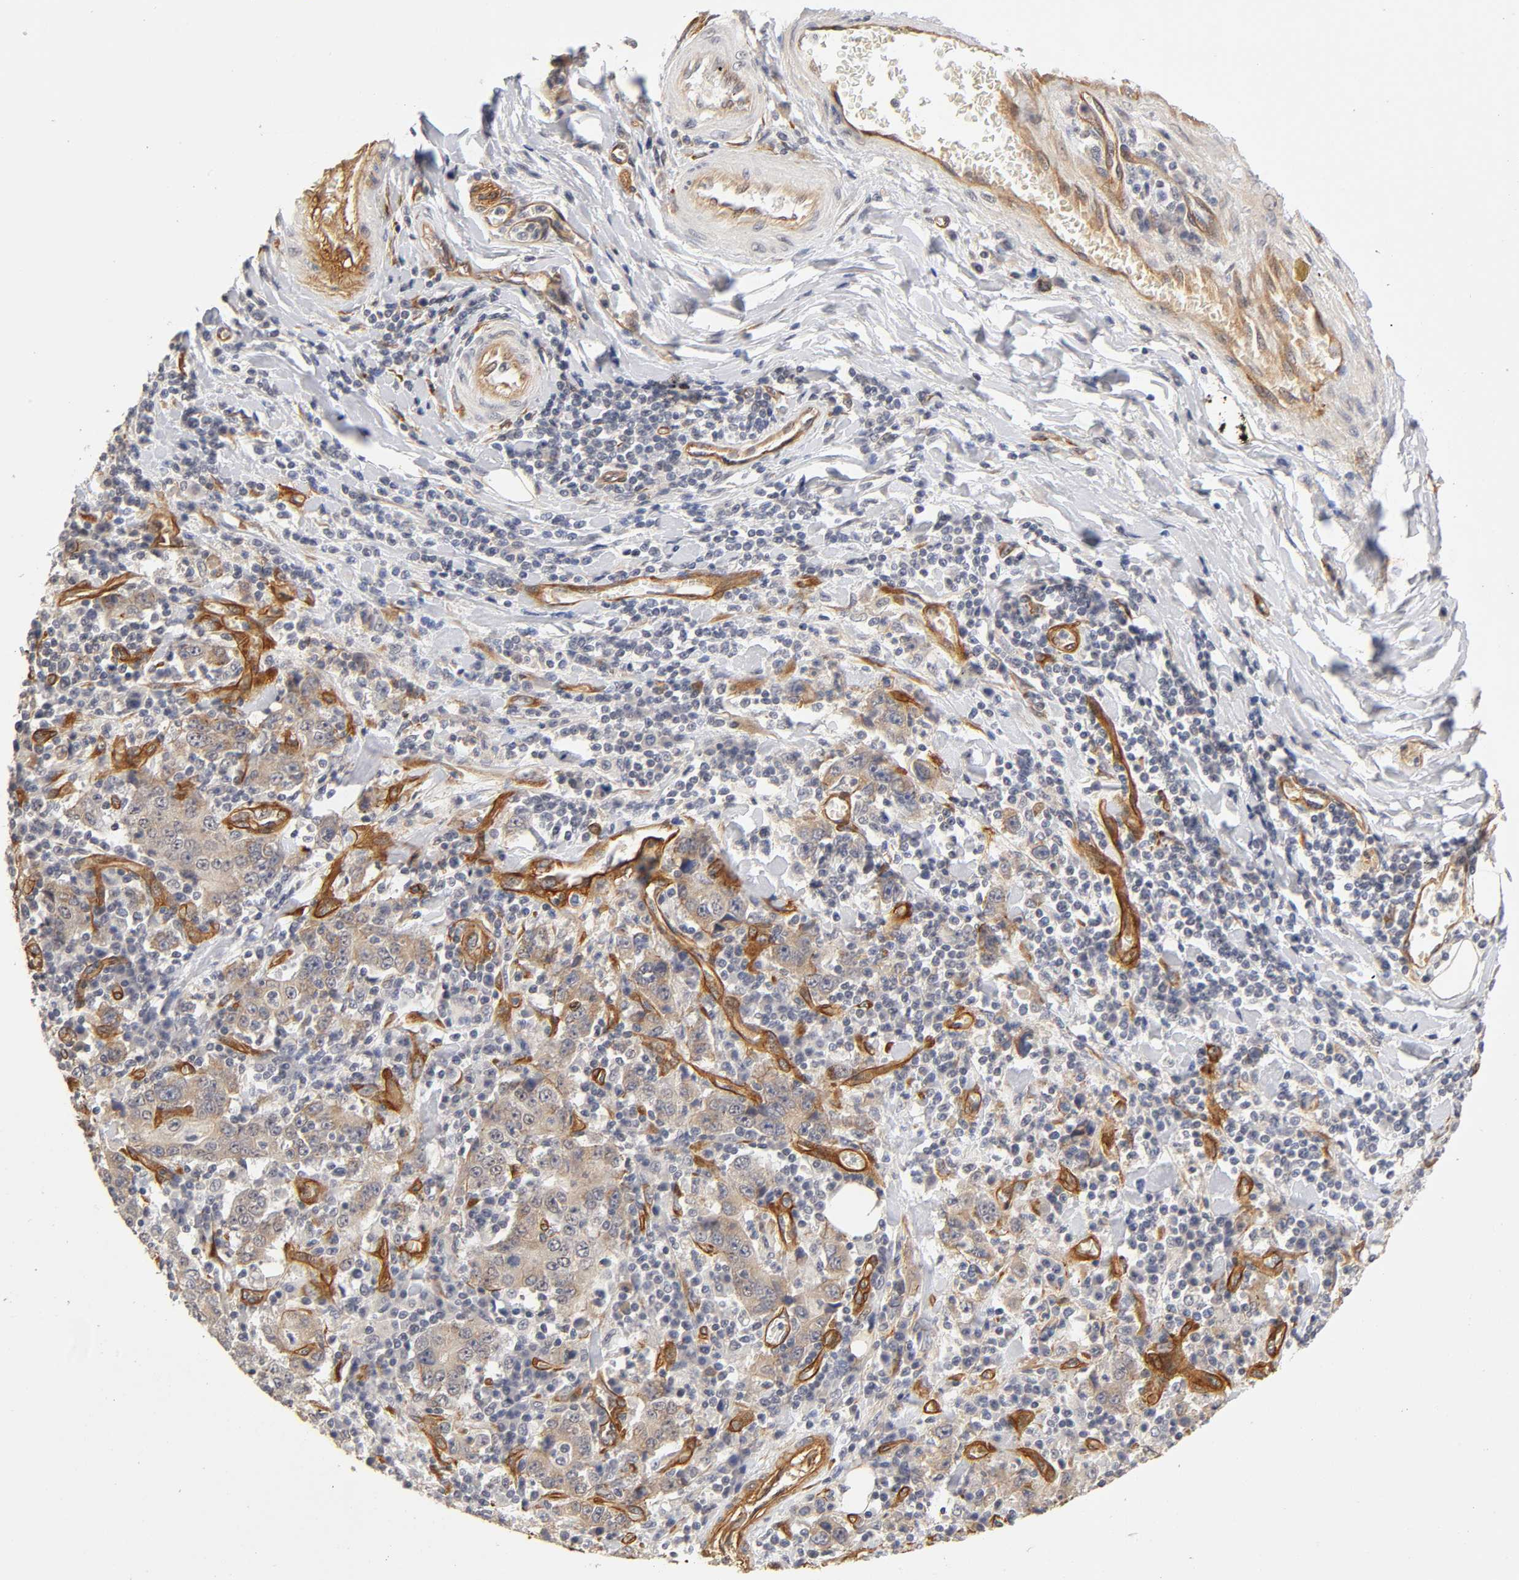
{"staining": {"intensity": "negative", "quantity": "none", "location": "none"}, "tissue": "stomach cancer", "cell_type": "Tumor cells", "image_type": "cancer", "snomed": [{"axis": "morphology", "description": "Normal tissue, NOS"}, {"axis": "morphology", "description": "Adenocarcinoma, NOS"}, {"axis": "topography", "description": "Stomach, upper"}, {"axis": "topography", "description": "Stomach"}], "caption": "Tumor cells are negative for brown protein staining in stomach cancer.", "gene": "LAMB1", "patient": {"sex": "male", "age": 59}}